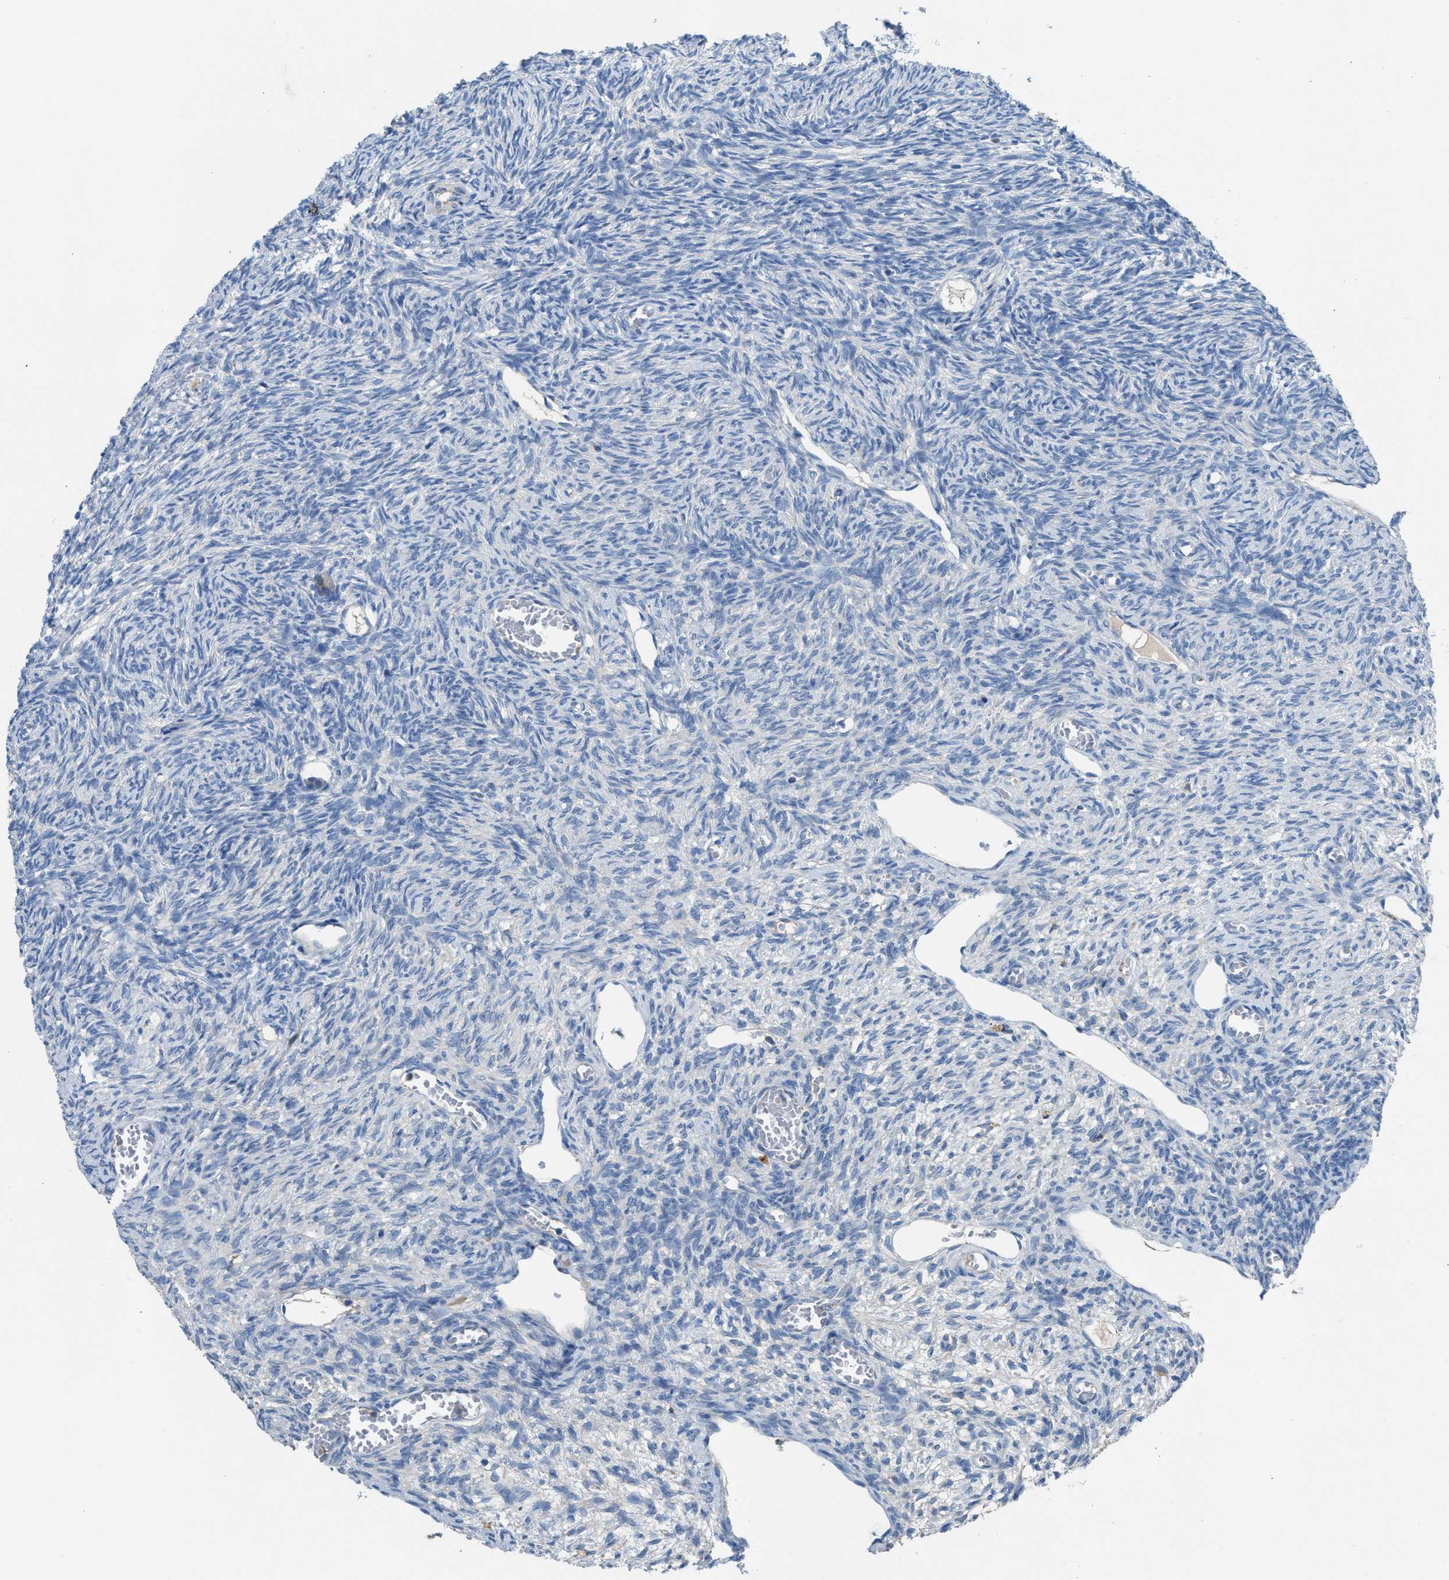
{"staining": {"intensity": "negative", "quantity": "none", "location": "none"}, "tissue": "ovary", "cell_type": "Follicle cells", "image_type": "normal", "snomed": [{"axis": "morphology", "description": "Normal tissue, NOS"}, {"axis": "topography", "description": "Ovary"}], "caption": "Follicle cells show no significant staining in benign ovary.", "gene": "AOAH", "patient": {"sex": "female", "age": 27}}